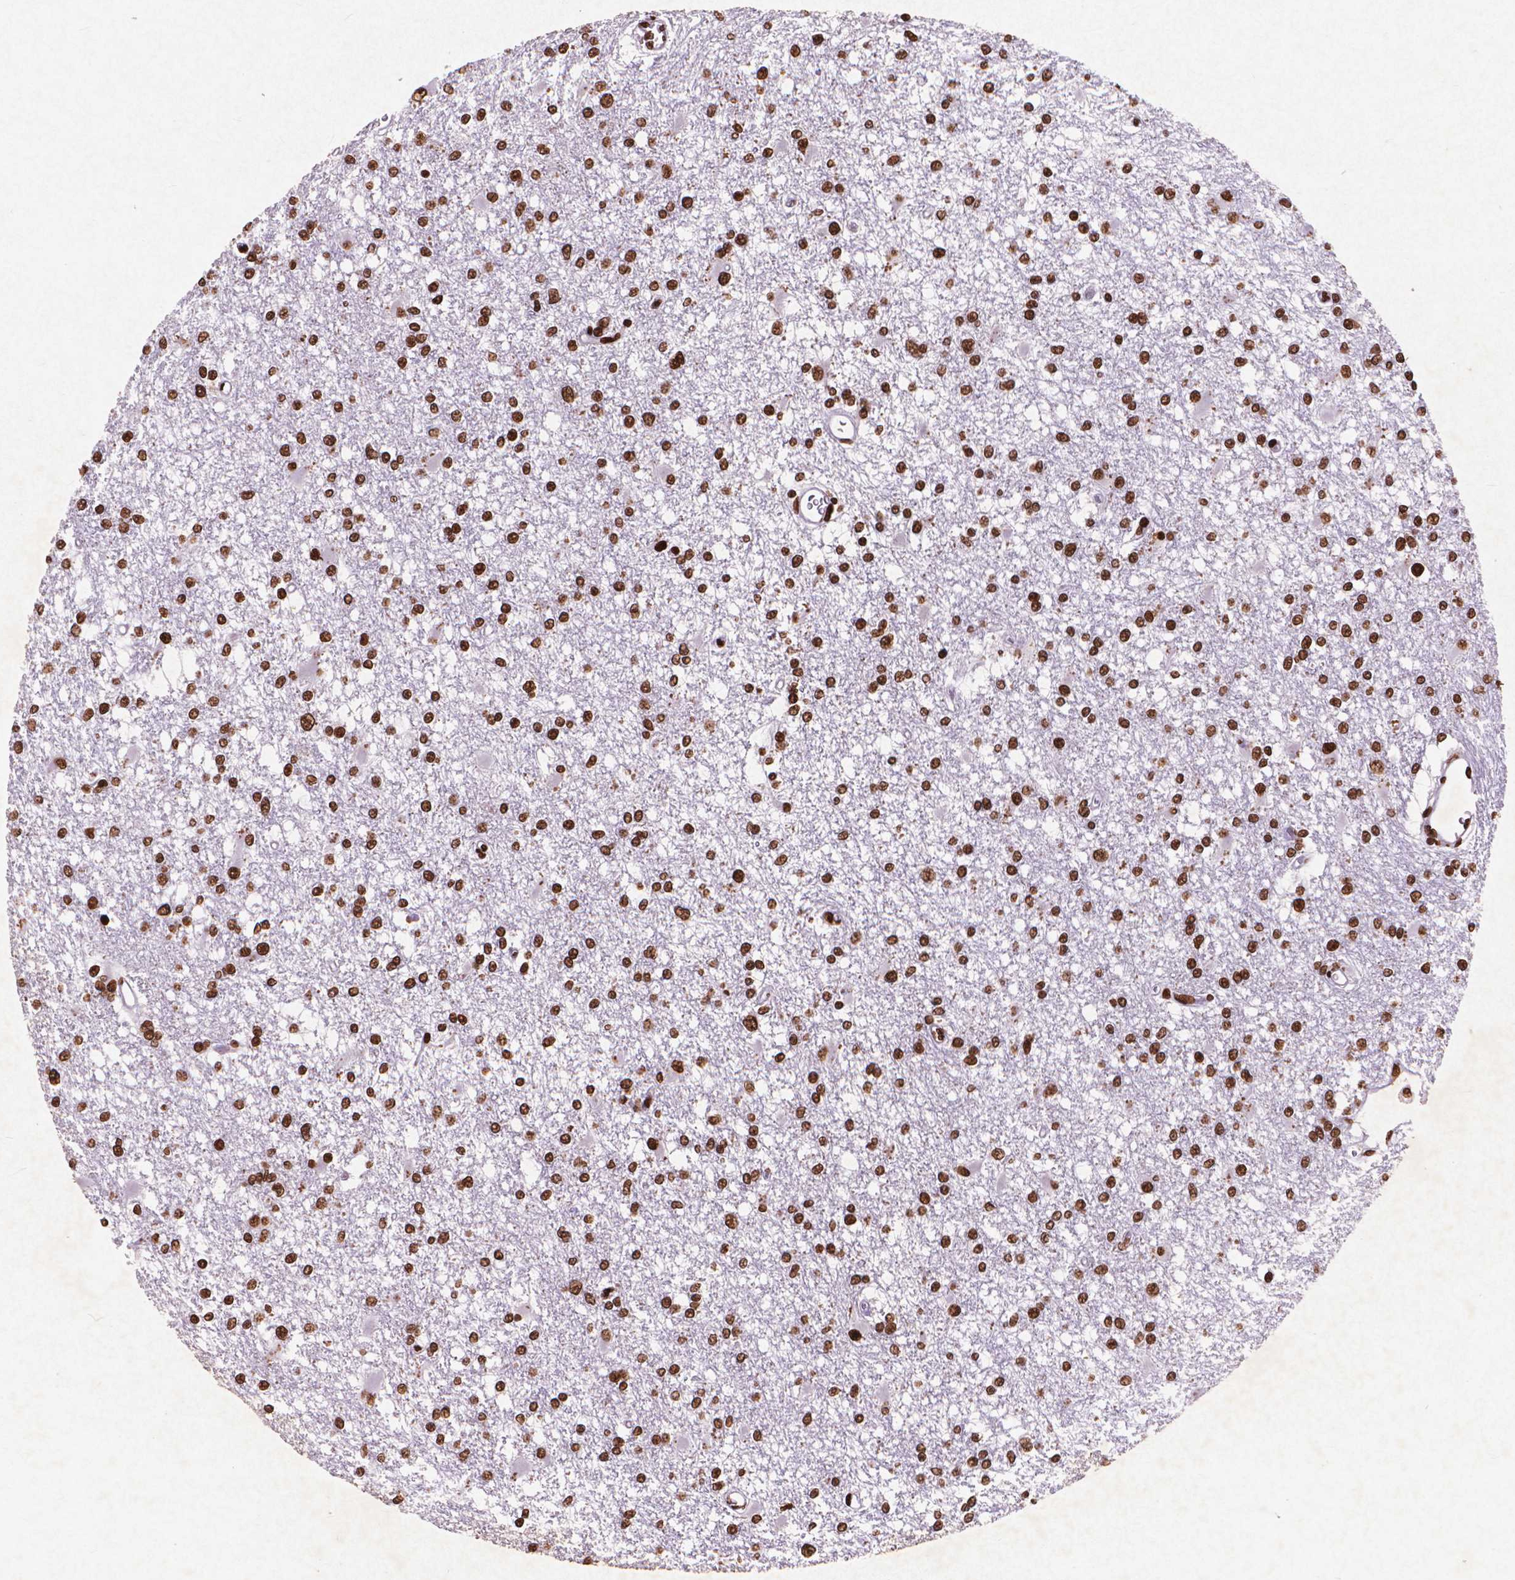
{"staining": {"intensity": "strong", "quantity": ">75%", "location": "nuclear"}, "tissue": "glioma", "cell_type": "Tumor cells", "image_type": "cancer", "snomed": [{"axis": "morphology", "description": "Glioma, malignant, High grade"}, {"axis": "topography", "description": "Cerebral cortex"}], "caption": "A brown stain highlights strong nuclear expression of a protein in human malignant glioma (high-grade) tumor cells.", "gene": "CITED2", "patient": {"sex": "male", "age": 79}}